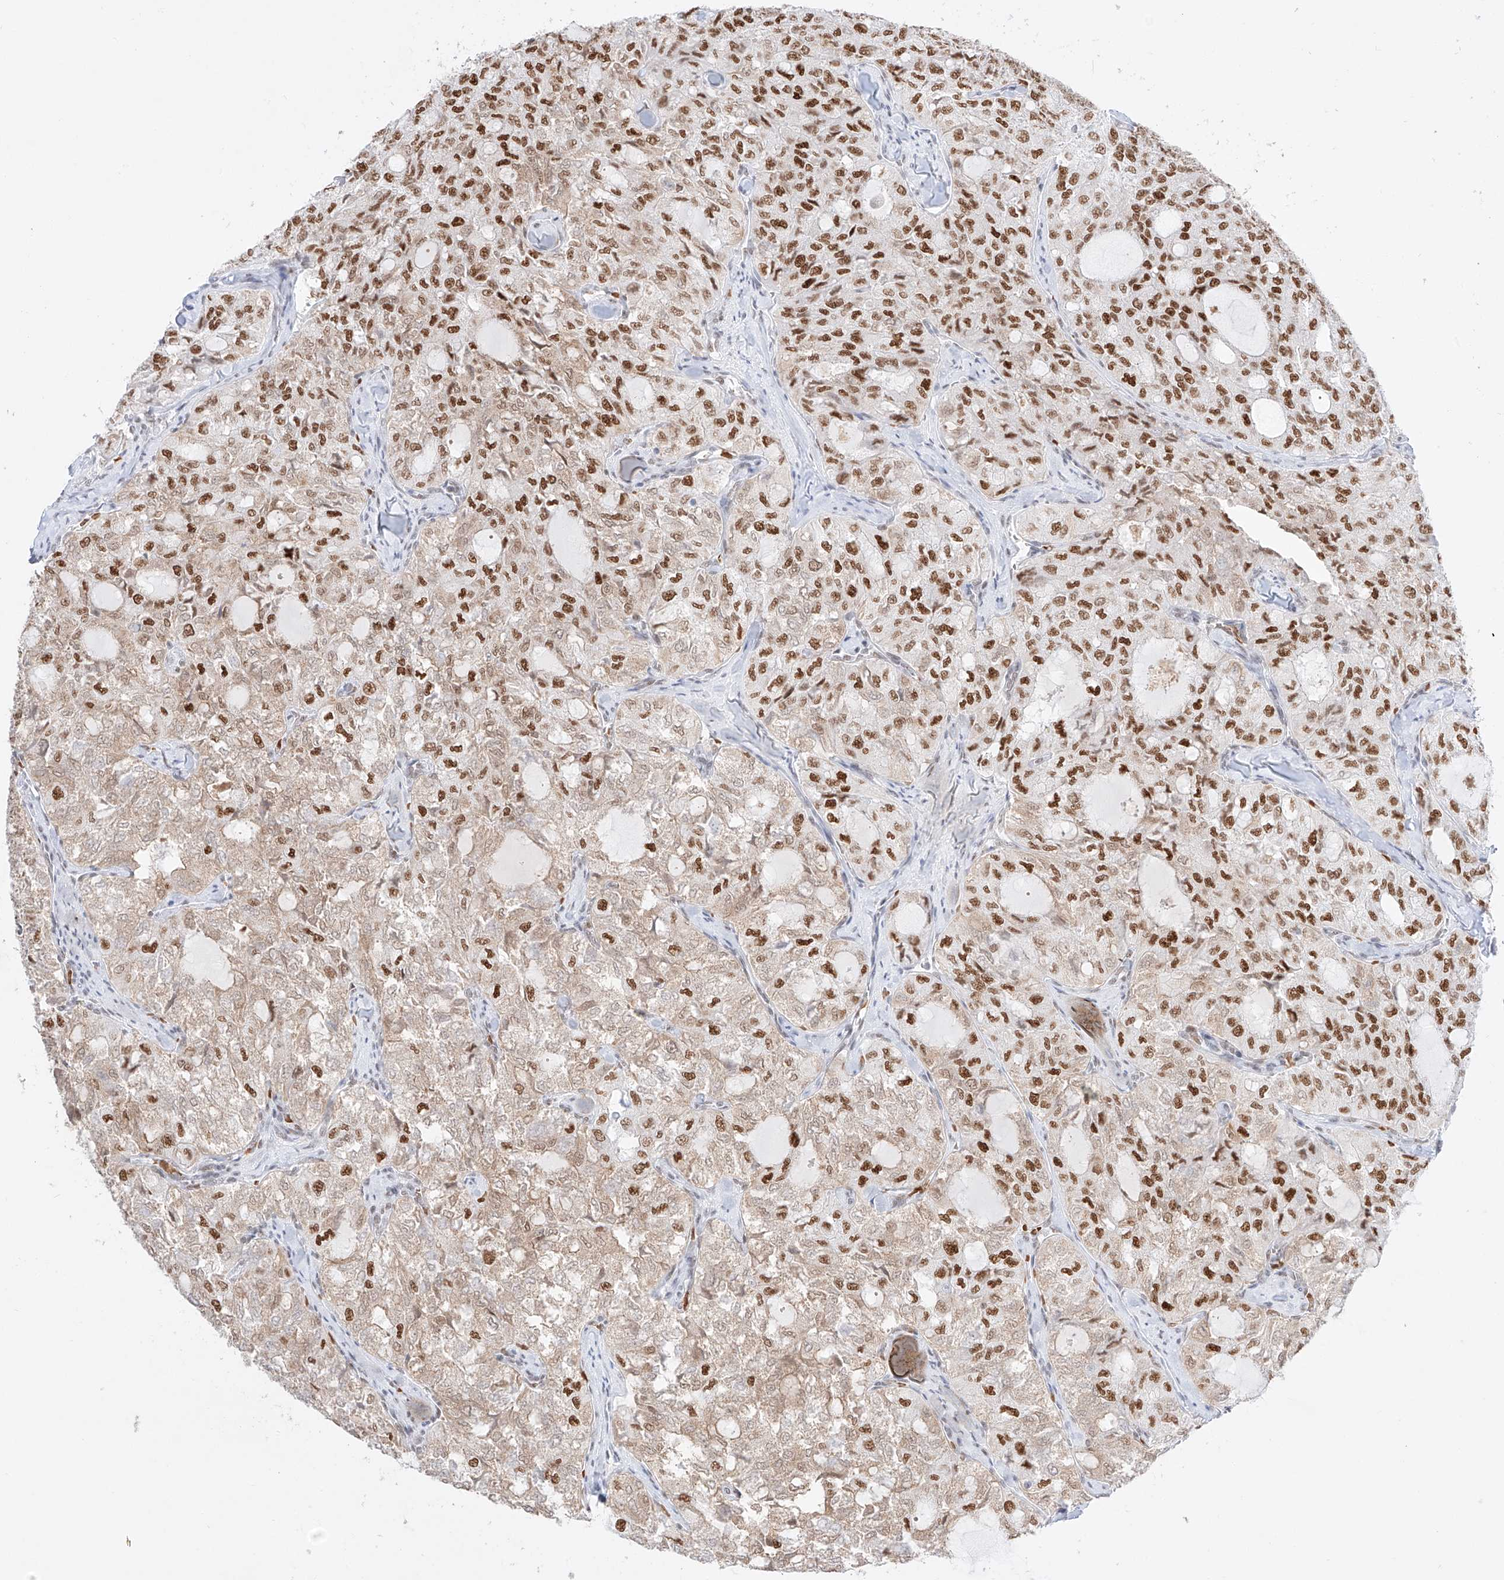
{"staining": {"intensity": "strong", "quantity": ">75%", "location": "nuclear"}, "tissue": "thyroid cancer", "cell_type": "Tumor cells", "image_type": "cancer", "snomed": [{"axis": "morphology", "description": "Follicular adenoma carcinoma, NOS"}, {"axis": "topography", "description": "Thyroid gland"}], "caption": "A high-resolution micrograph shows immunohistochemistry staining of thyroid cancer, which exhibits strong nuclear expression in approximately >75% of tumor cells.", "gene": "APIP", "patient": {"sex": "male", "age": 75}}